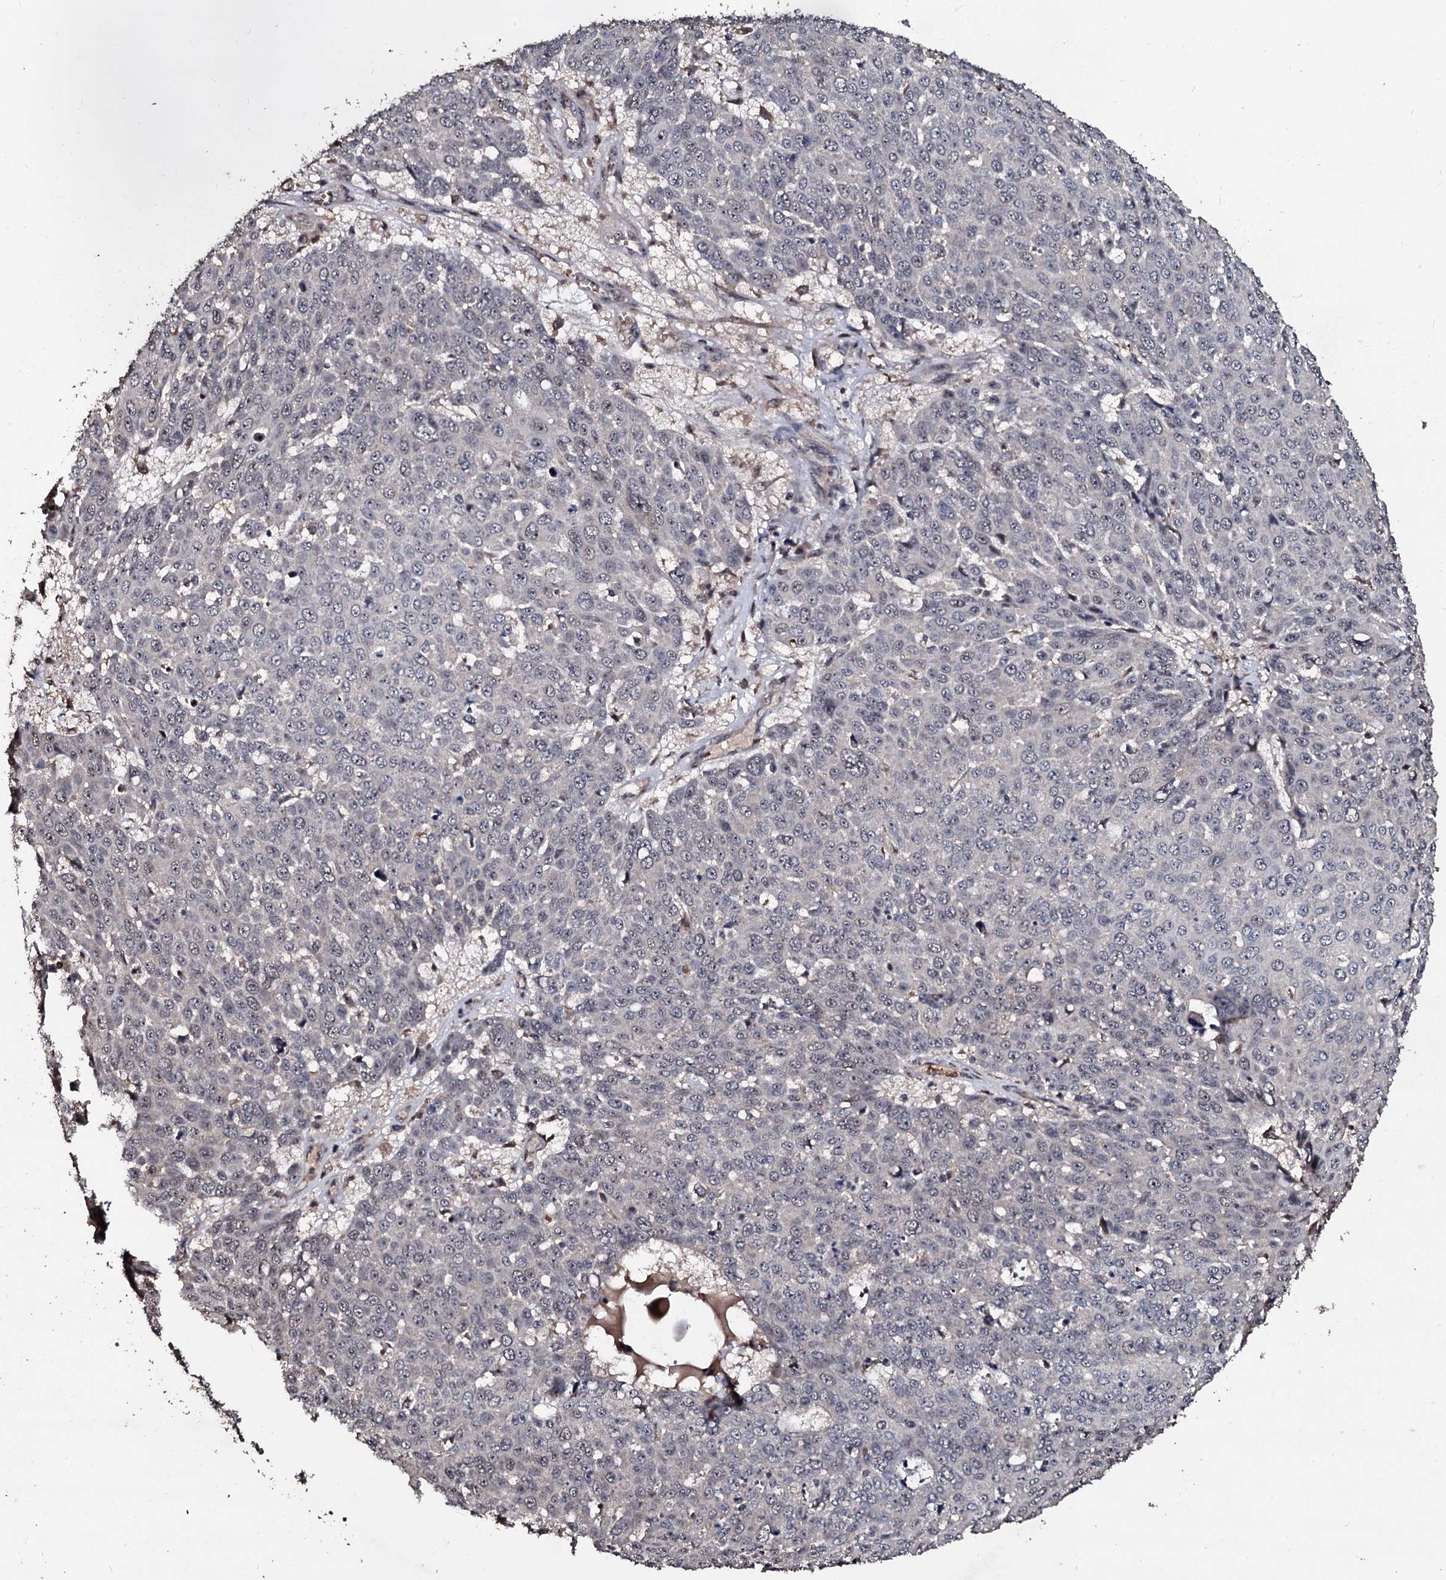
{"staining": {"intensity": "weak", "quantity": "25%-75%", "location": "nuclear"}, "tissue": "skin cancer", "cell_type": "Tumor cells", "image_type": "cancer", "snomed": [{"axis": "morphology", "description": "Squamous cell carcinoma, NOS"}, {"axis": "topography", "description": "Skin"}], "caption": "Human squamous cell carcinoma (skin) stained for a protein (brown) demonstrates weak nuclear positive positivity in about 25%-75% of tumor cells.", "gene": "SUPT7L", "patient": {"sex": "male", "age": 71}}